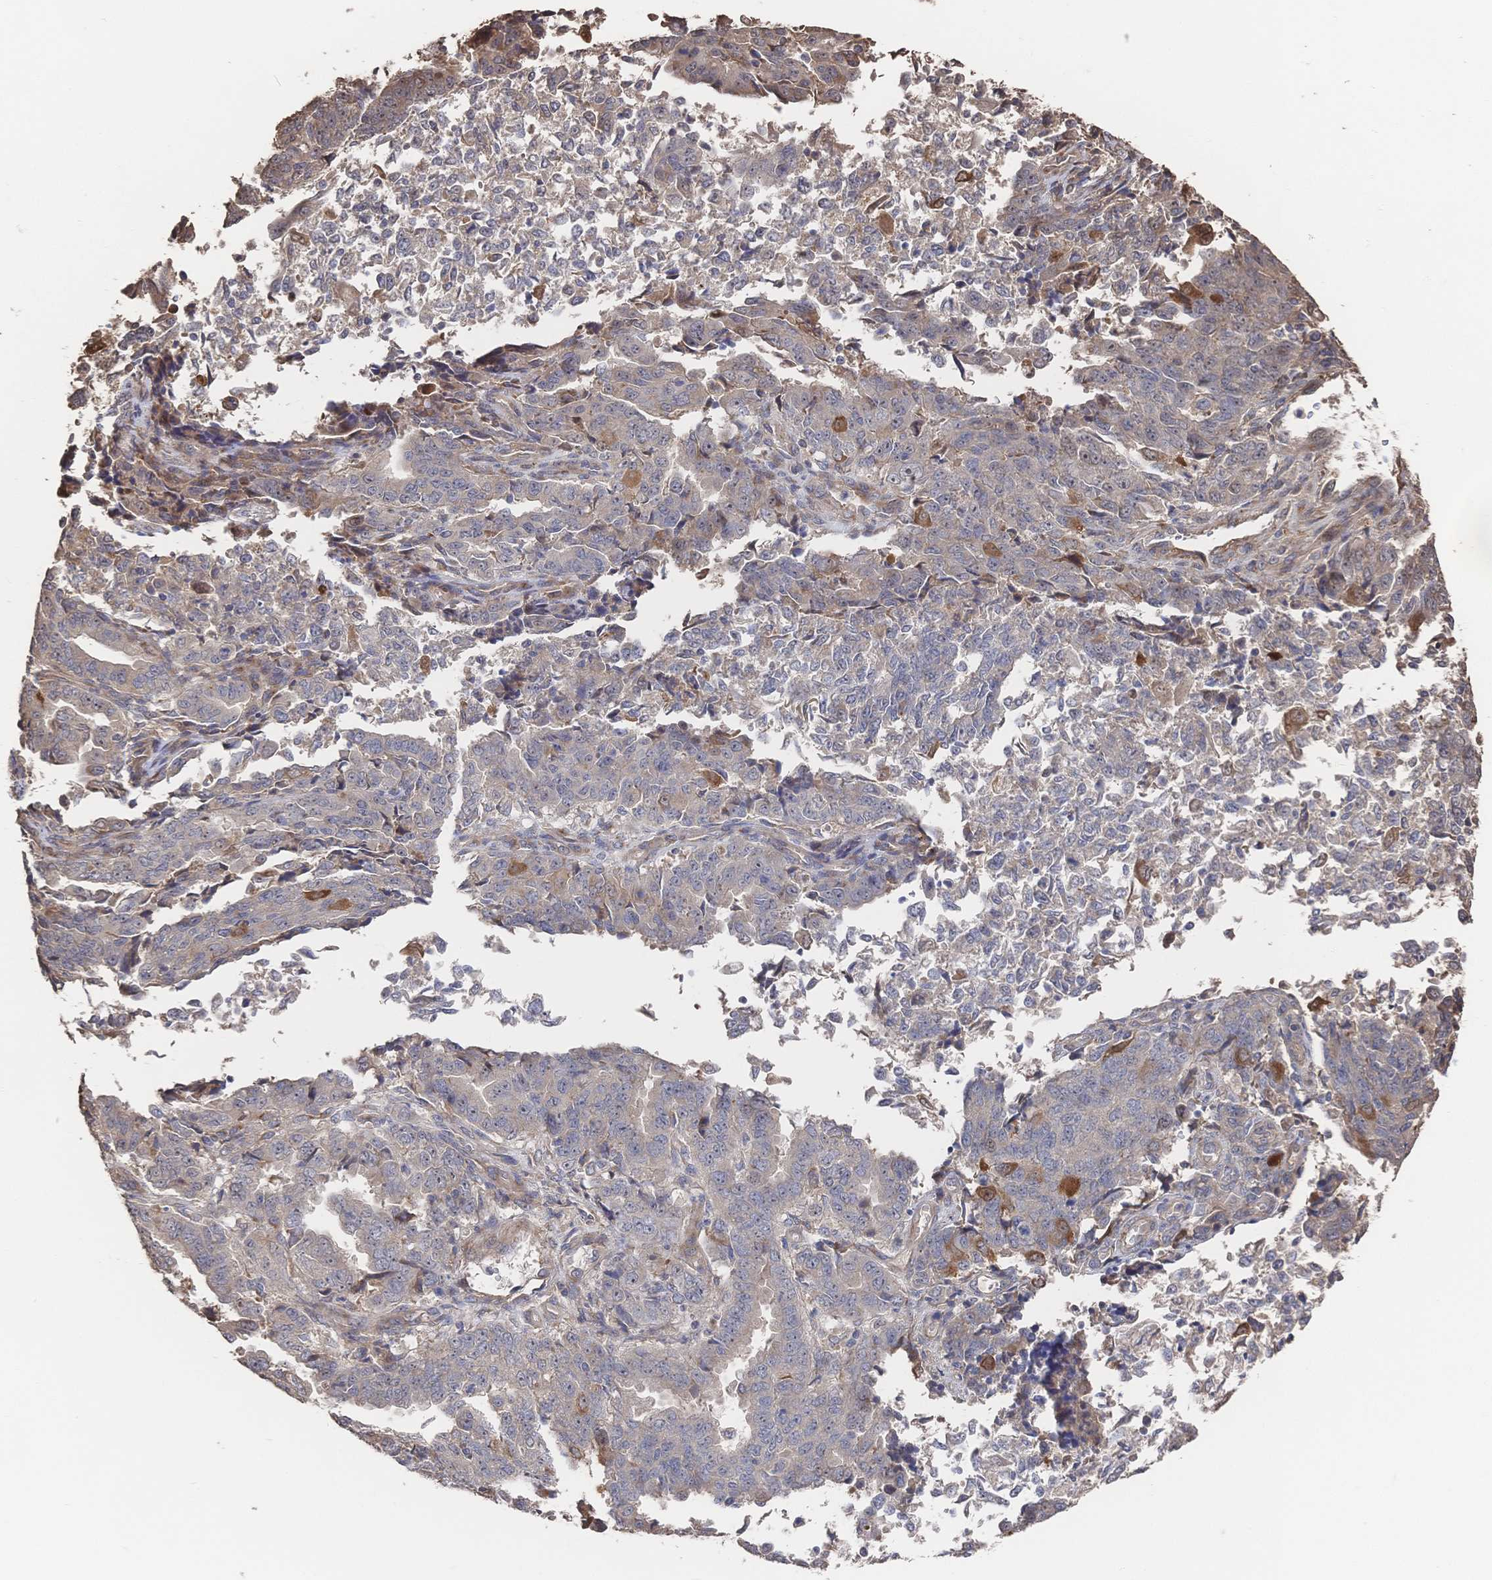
{"staining": {"intensity": "weak", "quantity": "<25%", "location": "cytoplasmic/membranous"}, "tissue": "endometrial cancer", "cell_type": "Tumor cells", "image_type": "cancer", "snomed": [{"axis": "morphology", "description": "Adenocarcinoma, NOS"}, {"axis": "topography", "description": "Endometrium"}], "caption": "Immunohistochemical staining of human endometrial adenocarcinoma exhibits no significant expression in tumor cells.", "gene": "DNAJA4", "patient": {"sex": "female", "age": 50}}